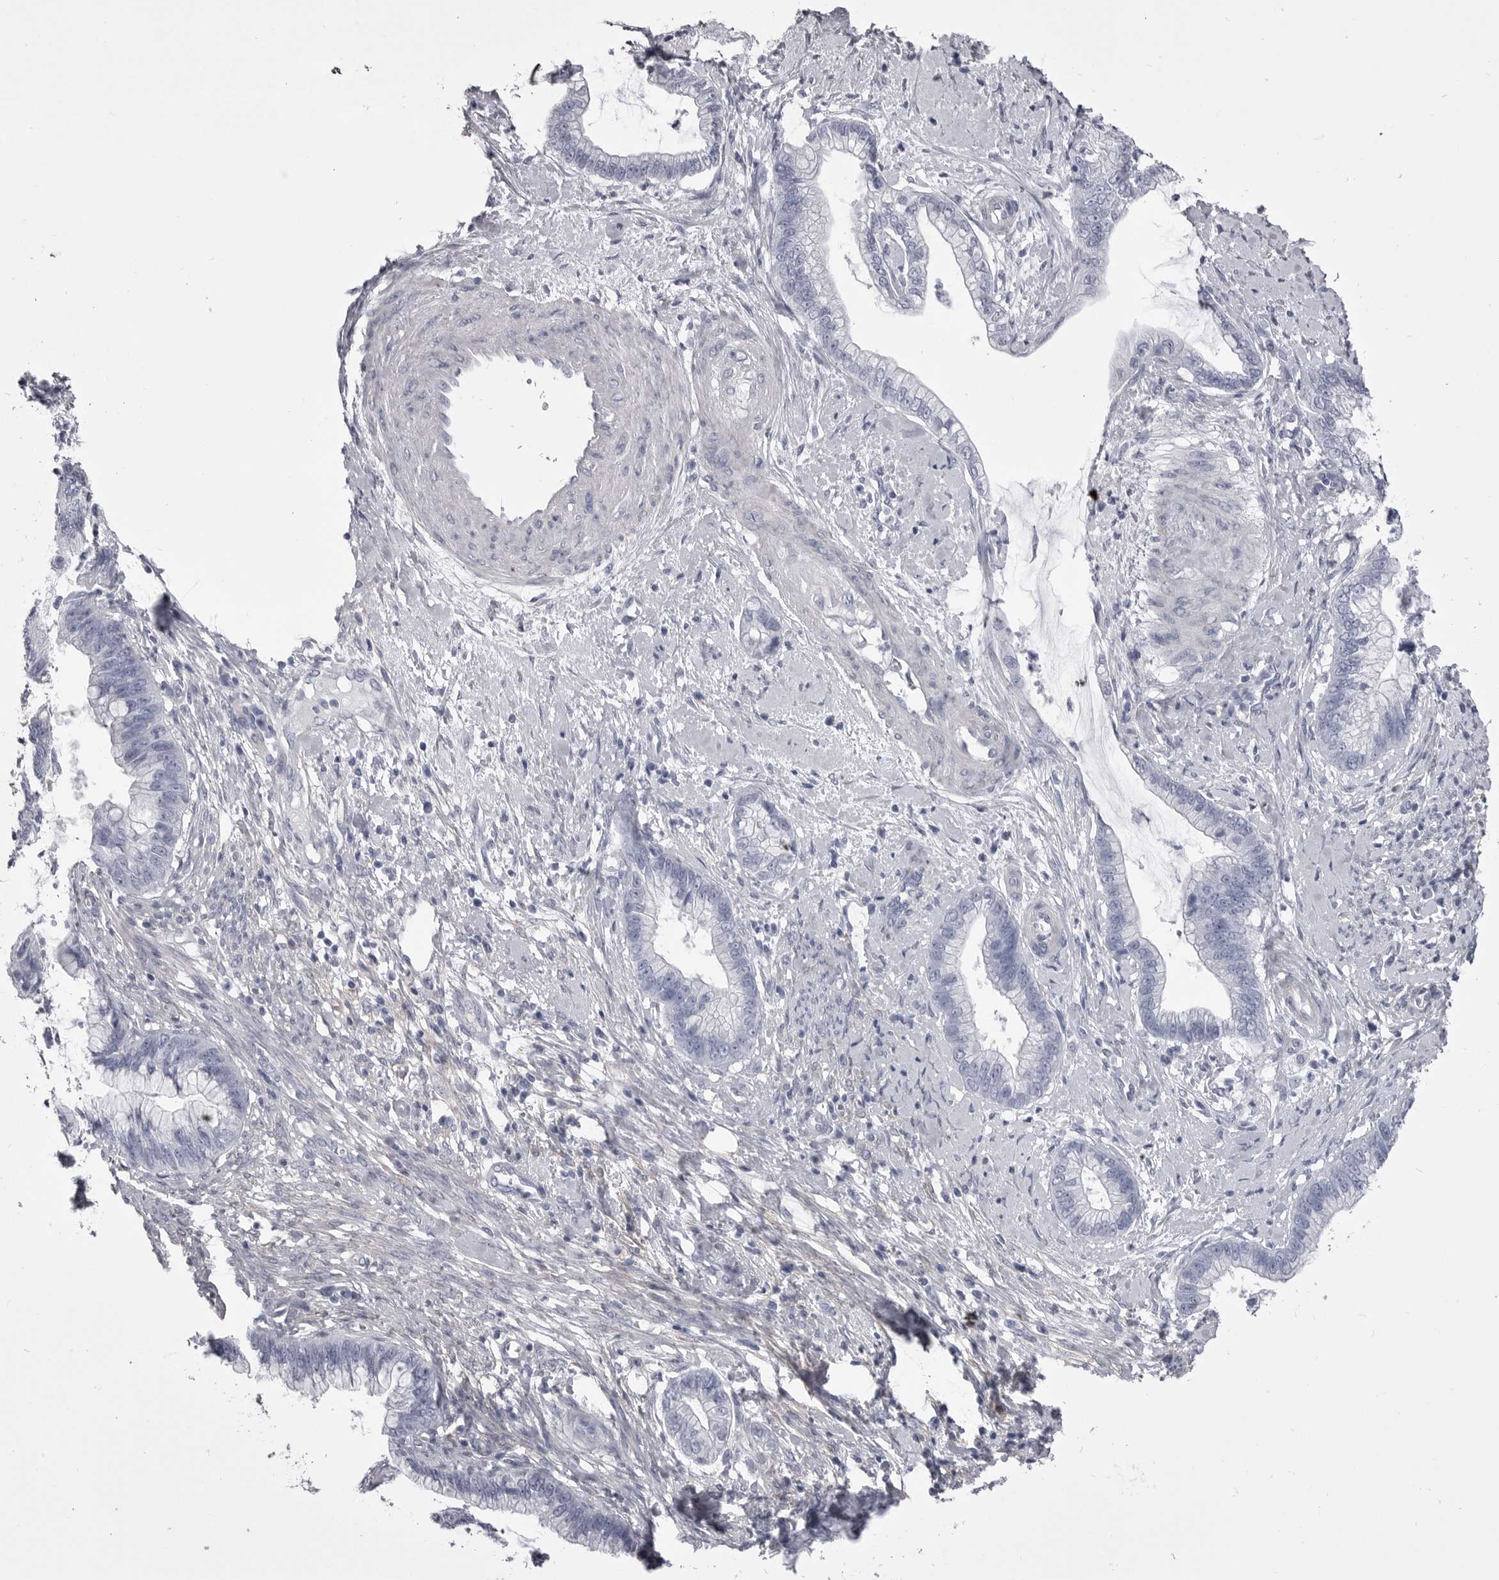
{"staining": {"intensity": "negative", "quantity": "none", "location": "none"}, "tissue": "cervical cancer", "cell_type": "Tumor cells", "image_type": "cancer", "snomed": [{"axis": "morphology", "description": "Adenocarcinoma, NOS"}, {"axis": "topography", "description": "Cervix"}], "caption": "DAB immunohistochemical staining of human cervical adenocarcinoma exhibits no significant positivity in tumor cells. Brightfield microscopy of immunohistochemistry (IHC) stained with DAB (brown) and hematoxylin (blue), captured at high magnification.", "gene": "ANK2", "patient": {"sex": "female", "age": 44}}